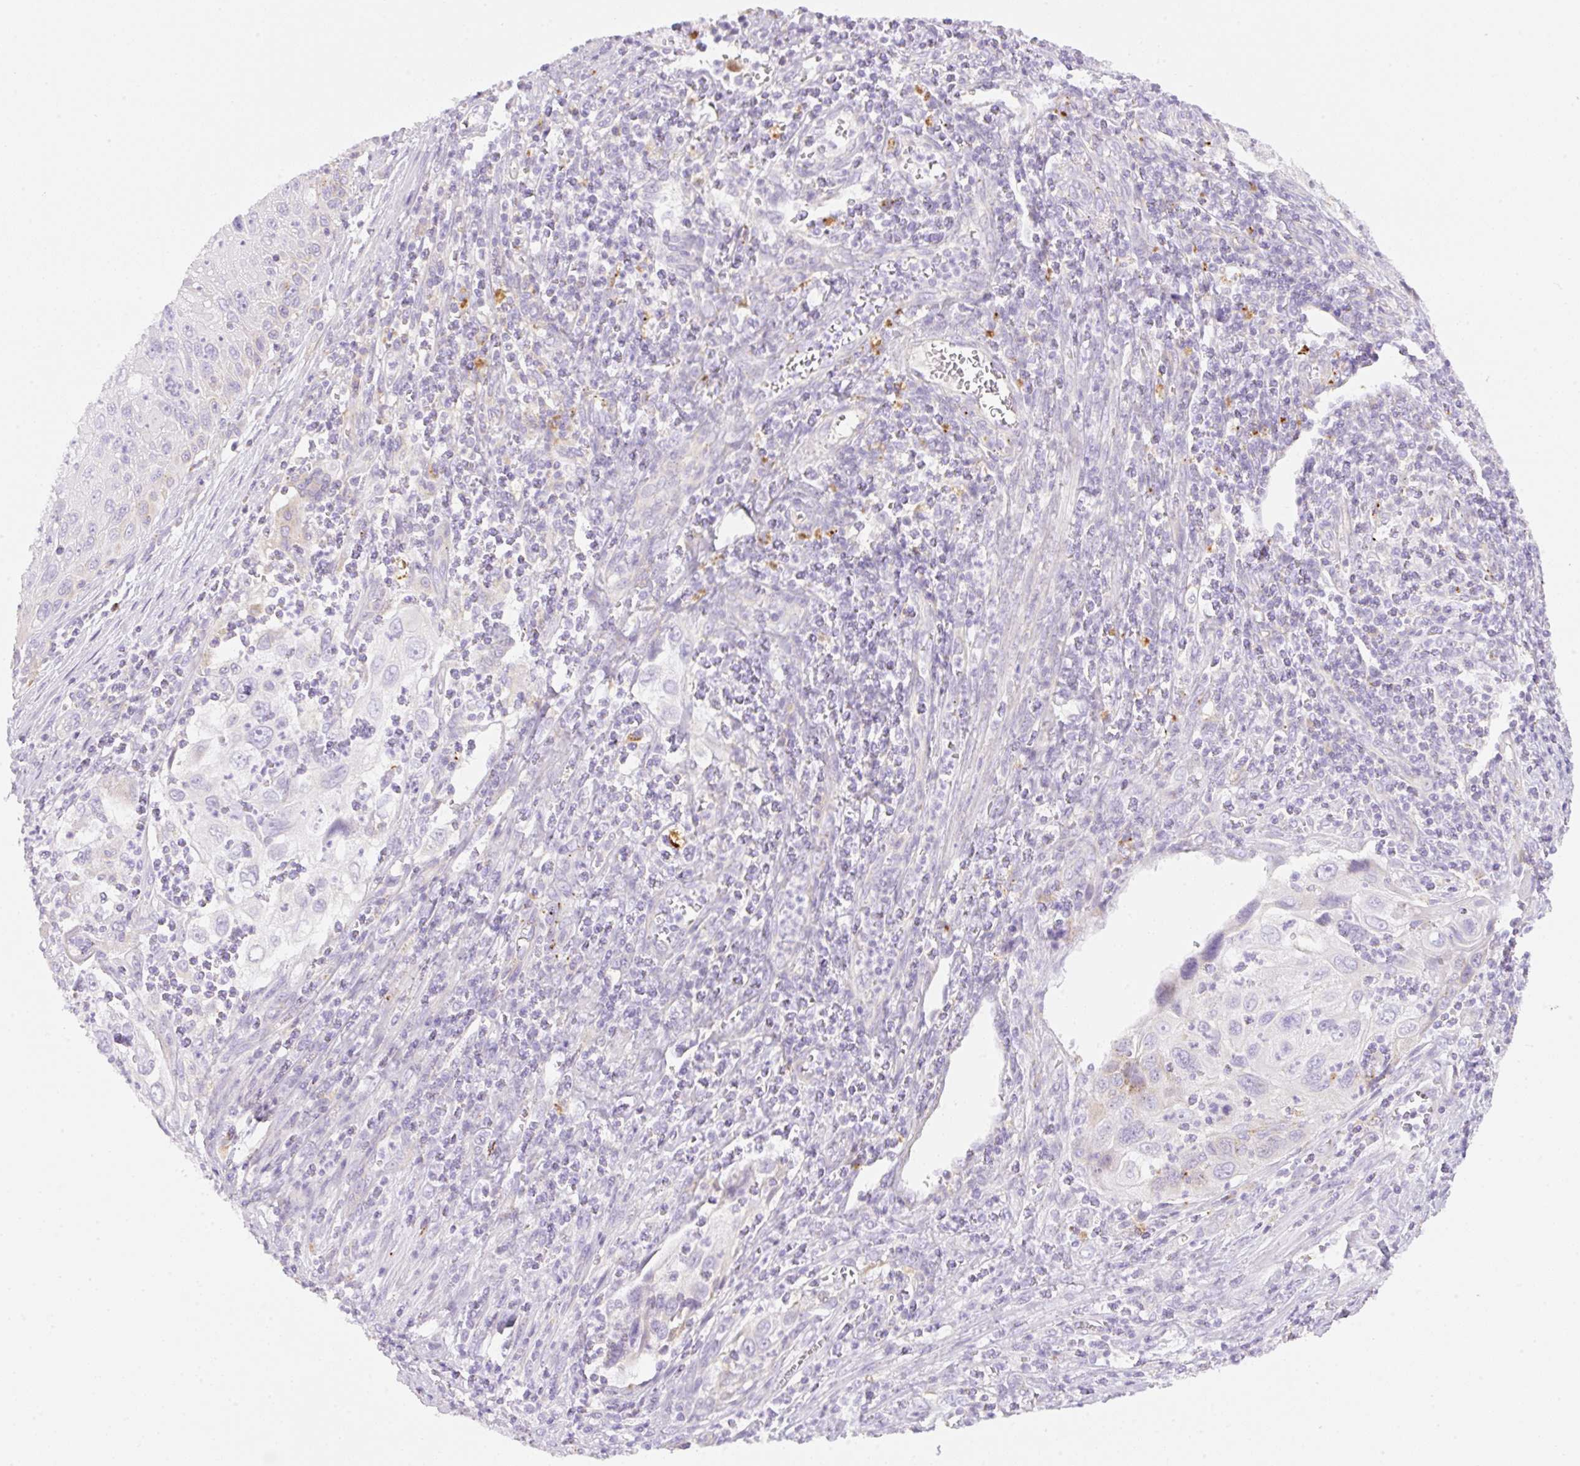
{"staining": {"intensity": "negative", "quantity": "none", "location": "none"}, "tissue": "cervical cancer", "cell_type": "Tumor cells", "image_type": "cancer", "snomed": [{"axis": "morphology", "description": "Squamous cell carcinoma, NOS"}, {"axis": "topography", "description": "Cervix"}], "caption": "Squamous cell carcinoma (cervical) stained for a protein using IHC displays no positivity tumor cells.", "gene": "CLEC3A", "patient": {"sex": "female", "age": 70}}